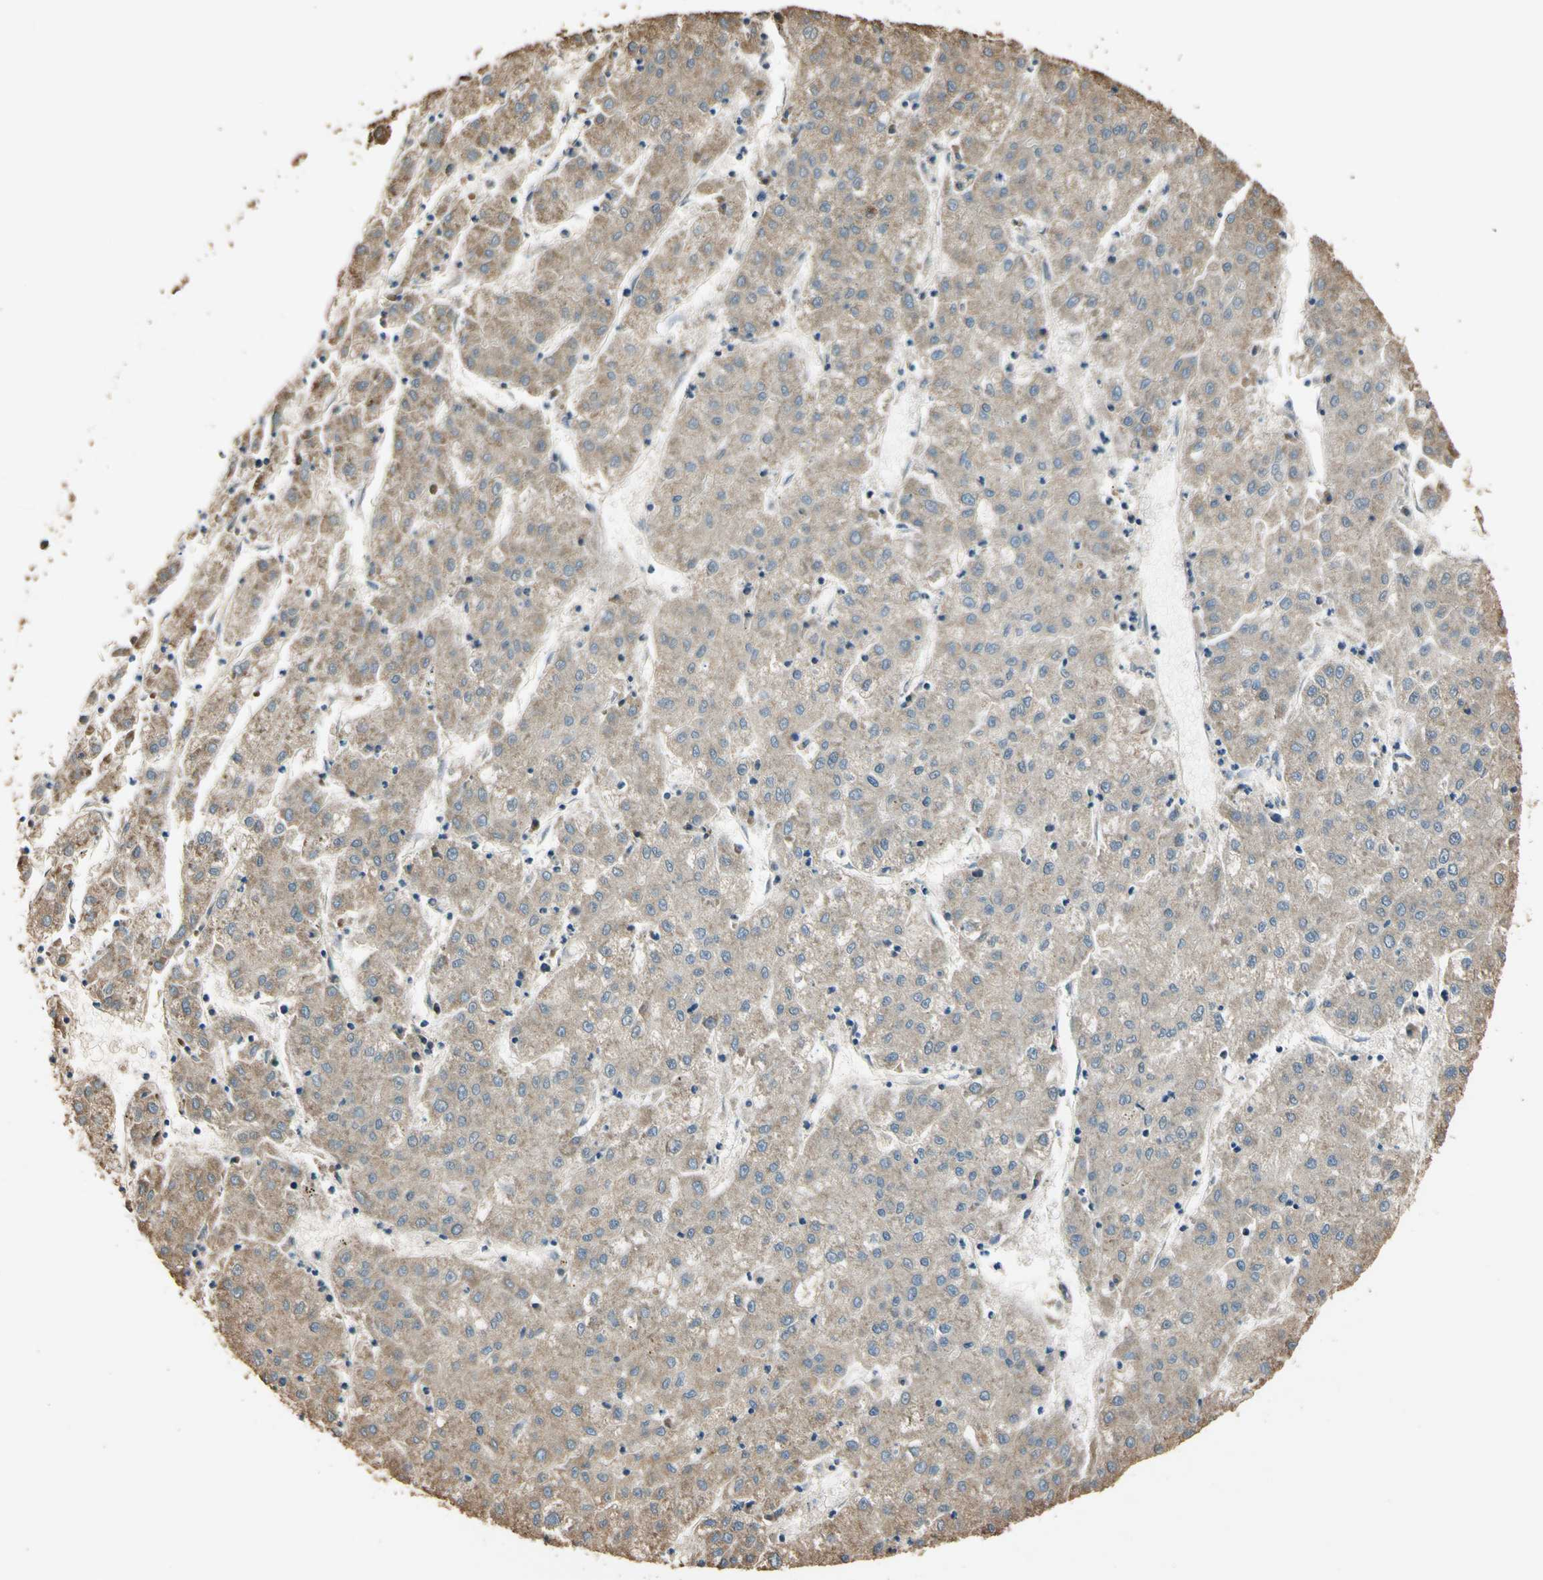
{"staining": {"intensity": "weak", "quantity": ">75%", "location": "cytoplasmic/membranous"}, "tissue": "liver cancer", "cell_type": "Tumor cells", "image_type": "cancer", "snomed": [{"axis": "morphology", "description": "Carcinoma, Hepatocellular, NOS"}, {"axis": "topography", "description": "Liver"}], "caption": "Approximately >75% of tumor cells in liver cancer reveal weak cytoplasmic/membranous protein expression as visualized by brown immunohistochemical staining.", "gene": "STX18", "patient": {"sex": "male", "age": 72}}